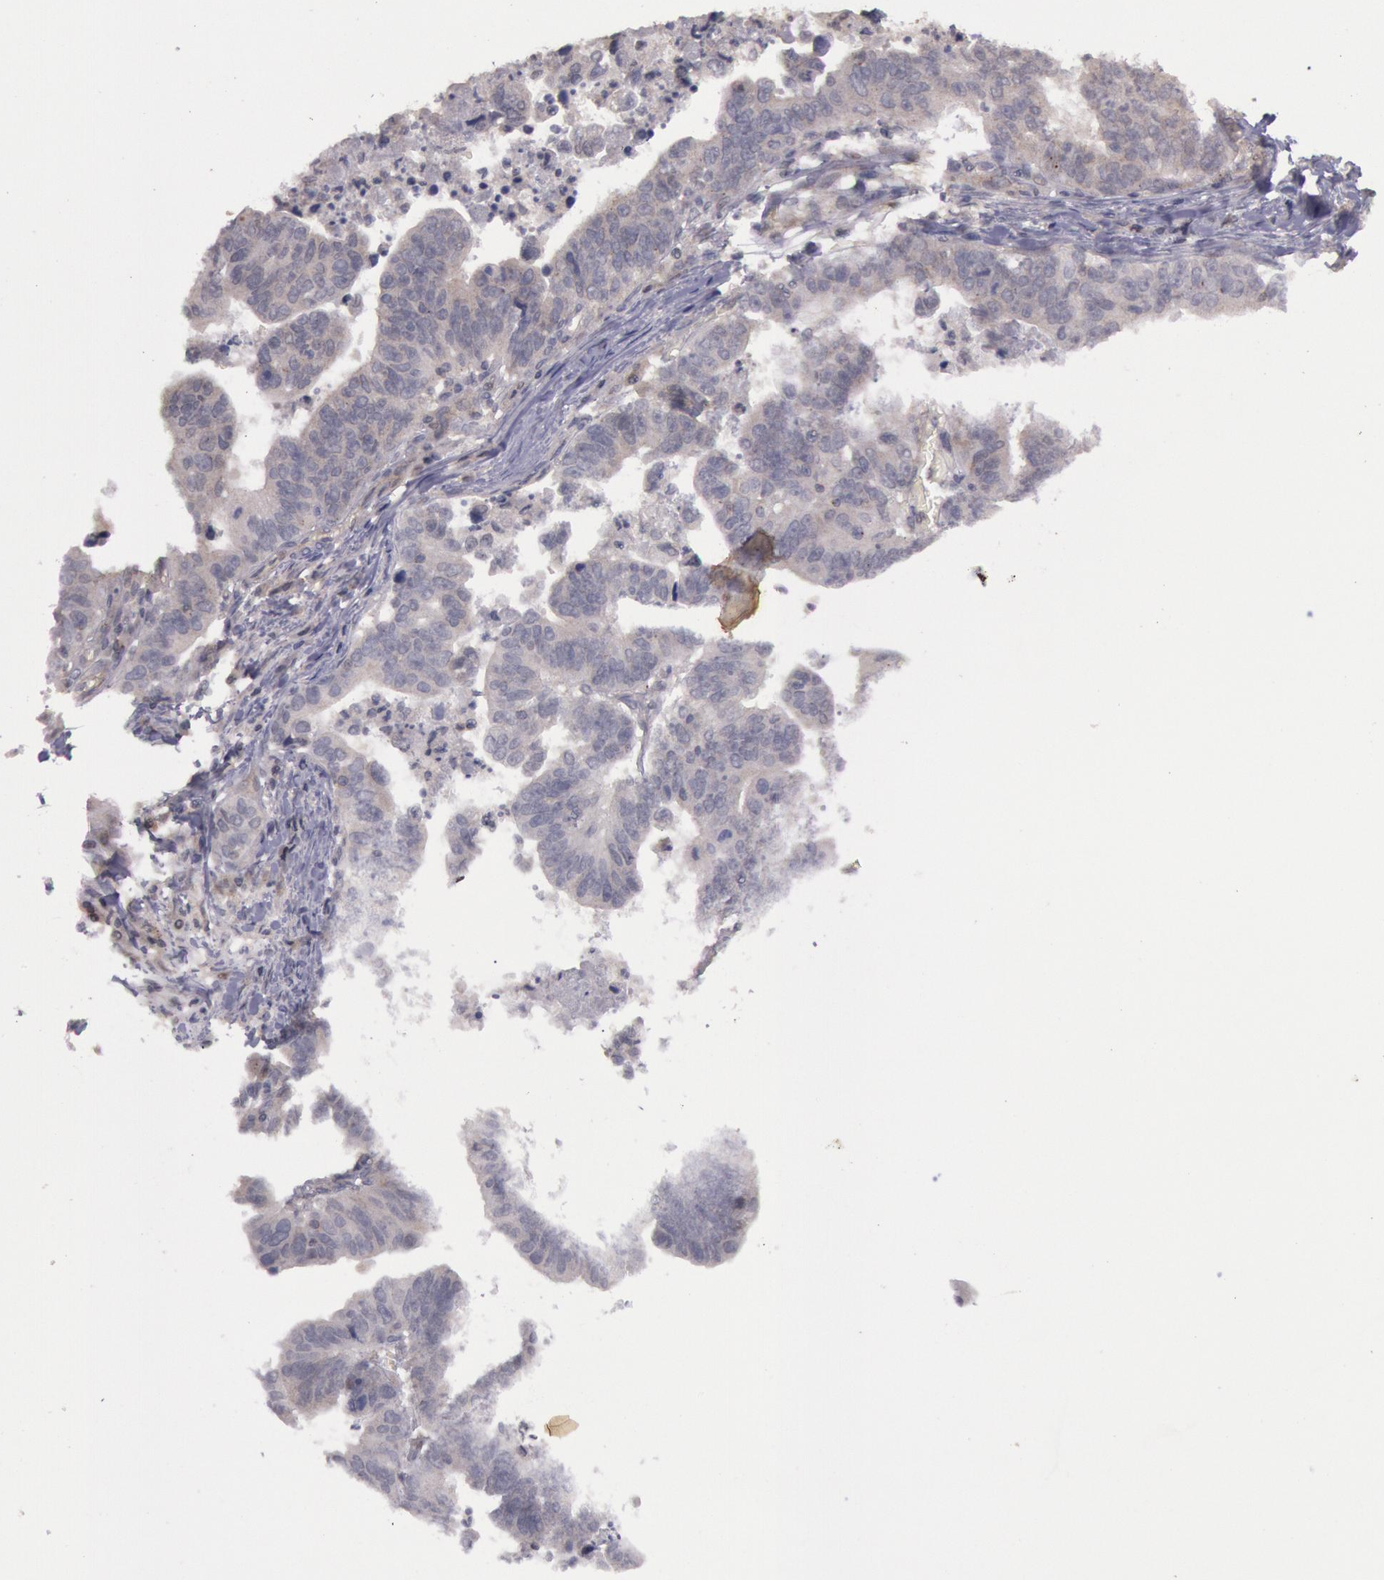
{"staining": {"intensity": "weak", "quantity": "25%-75%", "location": "cytoplasmic/membranous"}, "tissue": "stomach cancer", "cell_type": "Tumor cells", "image_type": "cancer", "snomed": [{"axis": "morphology", "description": "Adenocarcinoma, NOS"}, {"axis": "topography", "description": "Stomach, upper"}], "caption": "Immunohistochemistry image of human stomach cancer stained for a protein (brown), which shows low levels of weak cytoplasmic/membranous positivity in about 25%-75% of tumor cells.", "gene": "TRIB2", "patient": {"sex": "female", "age": 50}}